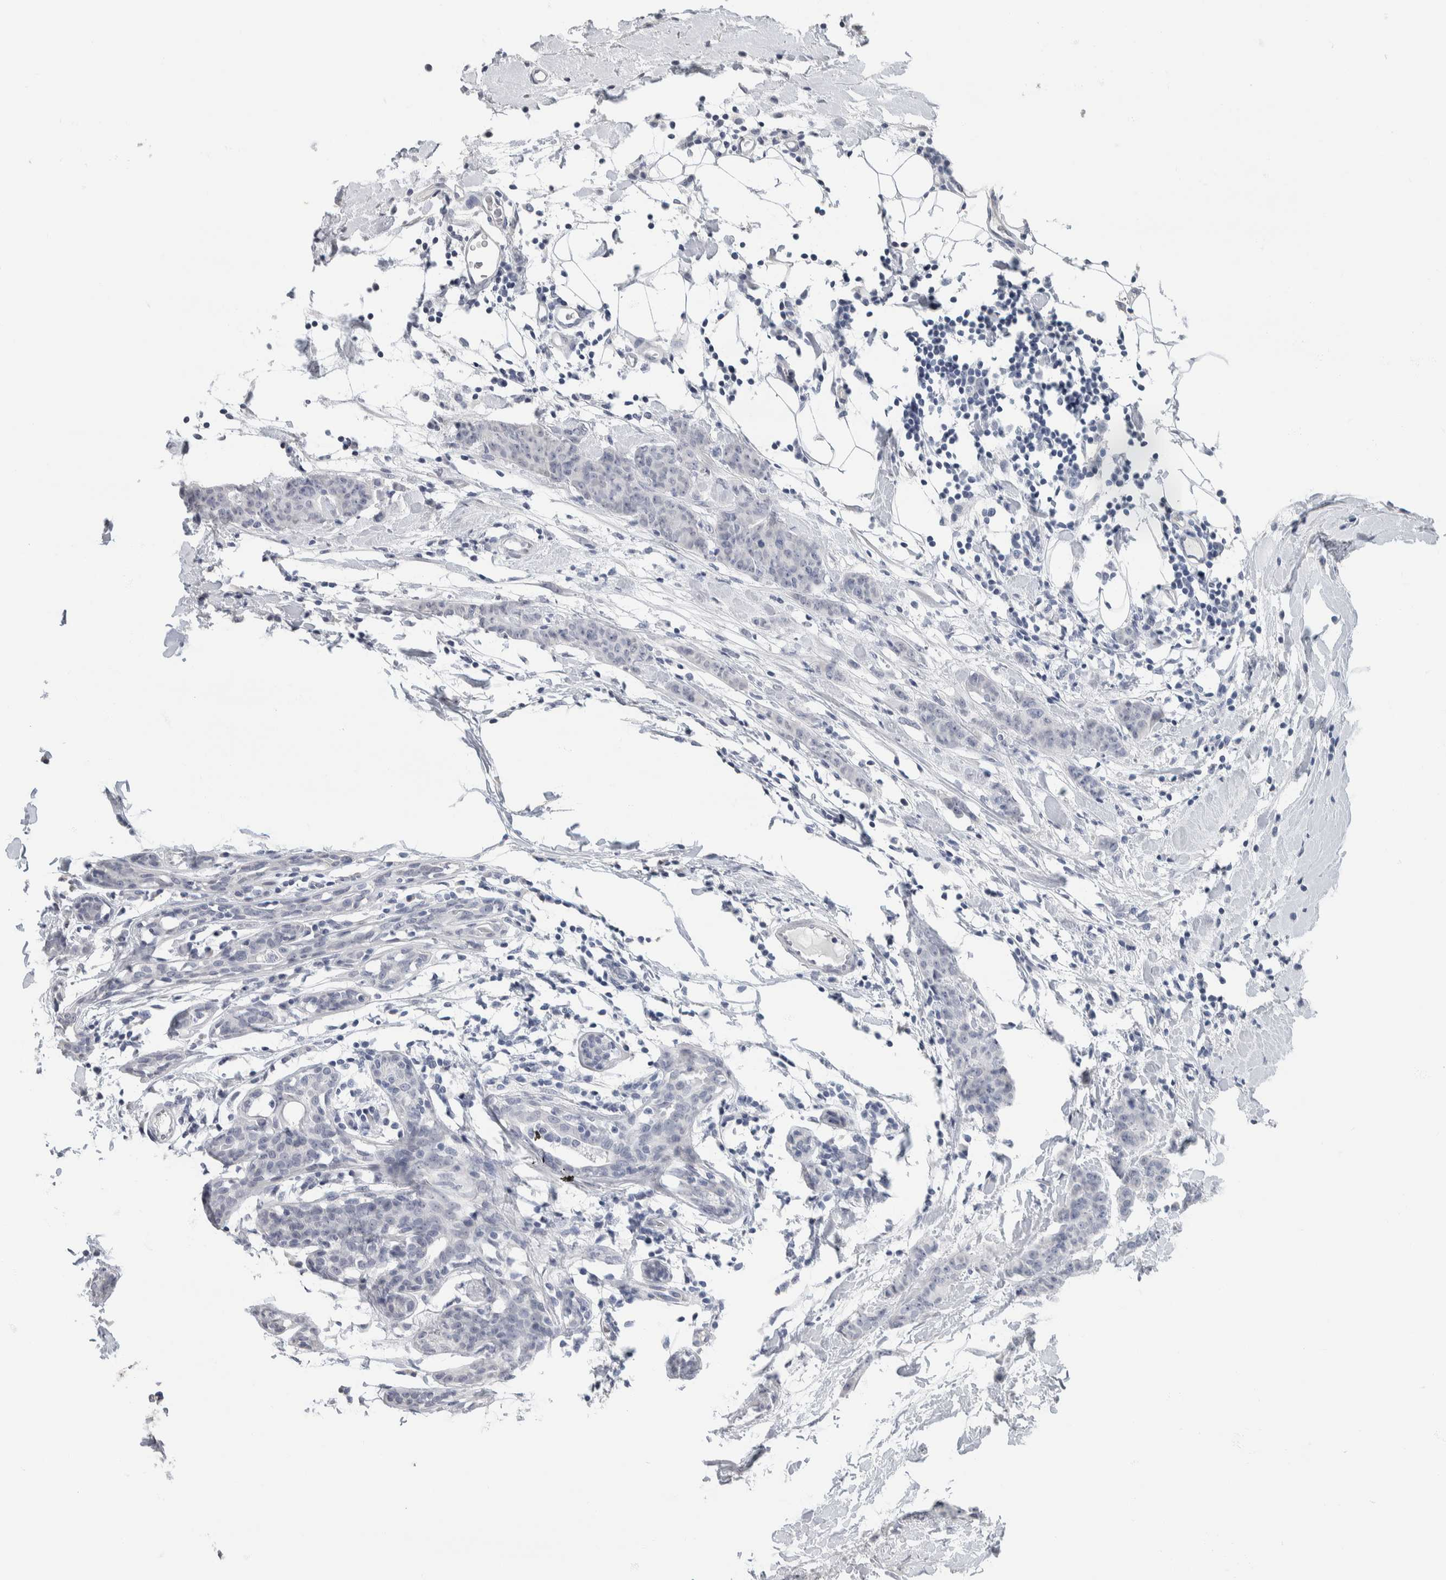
{"staining": {"intensity": "negative", "quantity": "none", "location": "none"}, "tissue": "breast cancer", "cell_type": "Tumor cells", "image_type": "cancer", "snomed": [{"axis": "morphology", "description": "Normal tissue, NOS"}, {"axis": "morphology", "description": "Duct carcinoma"}, {"axis": "topography", "description": "Breast"}], "caption": "IHC photomicrograph of human infiltrating ductal carcinoma (breast) stained for a protein (brown), which displays no expression in tumor cells. Brightfield microscopy of immunohistochemistry (IHC) stained with DAB (brown) and hematoxylin (blue), captured at high magnification.", "gene": "NEFM", "patient": {"sex": "female", "age": 40}}